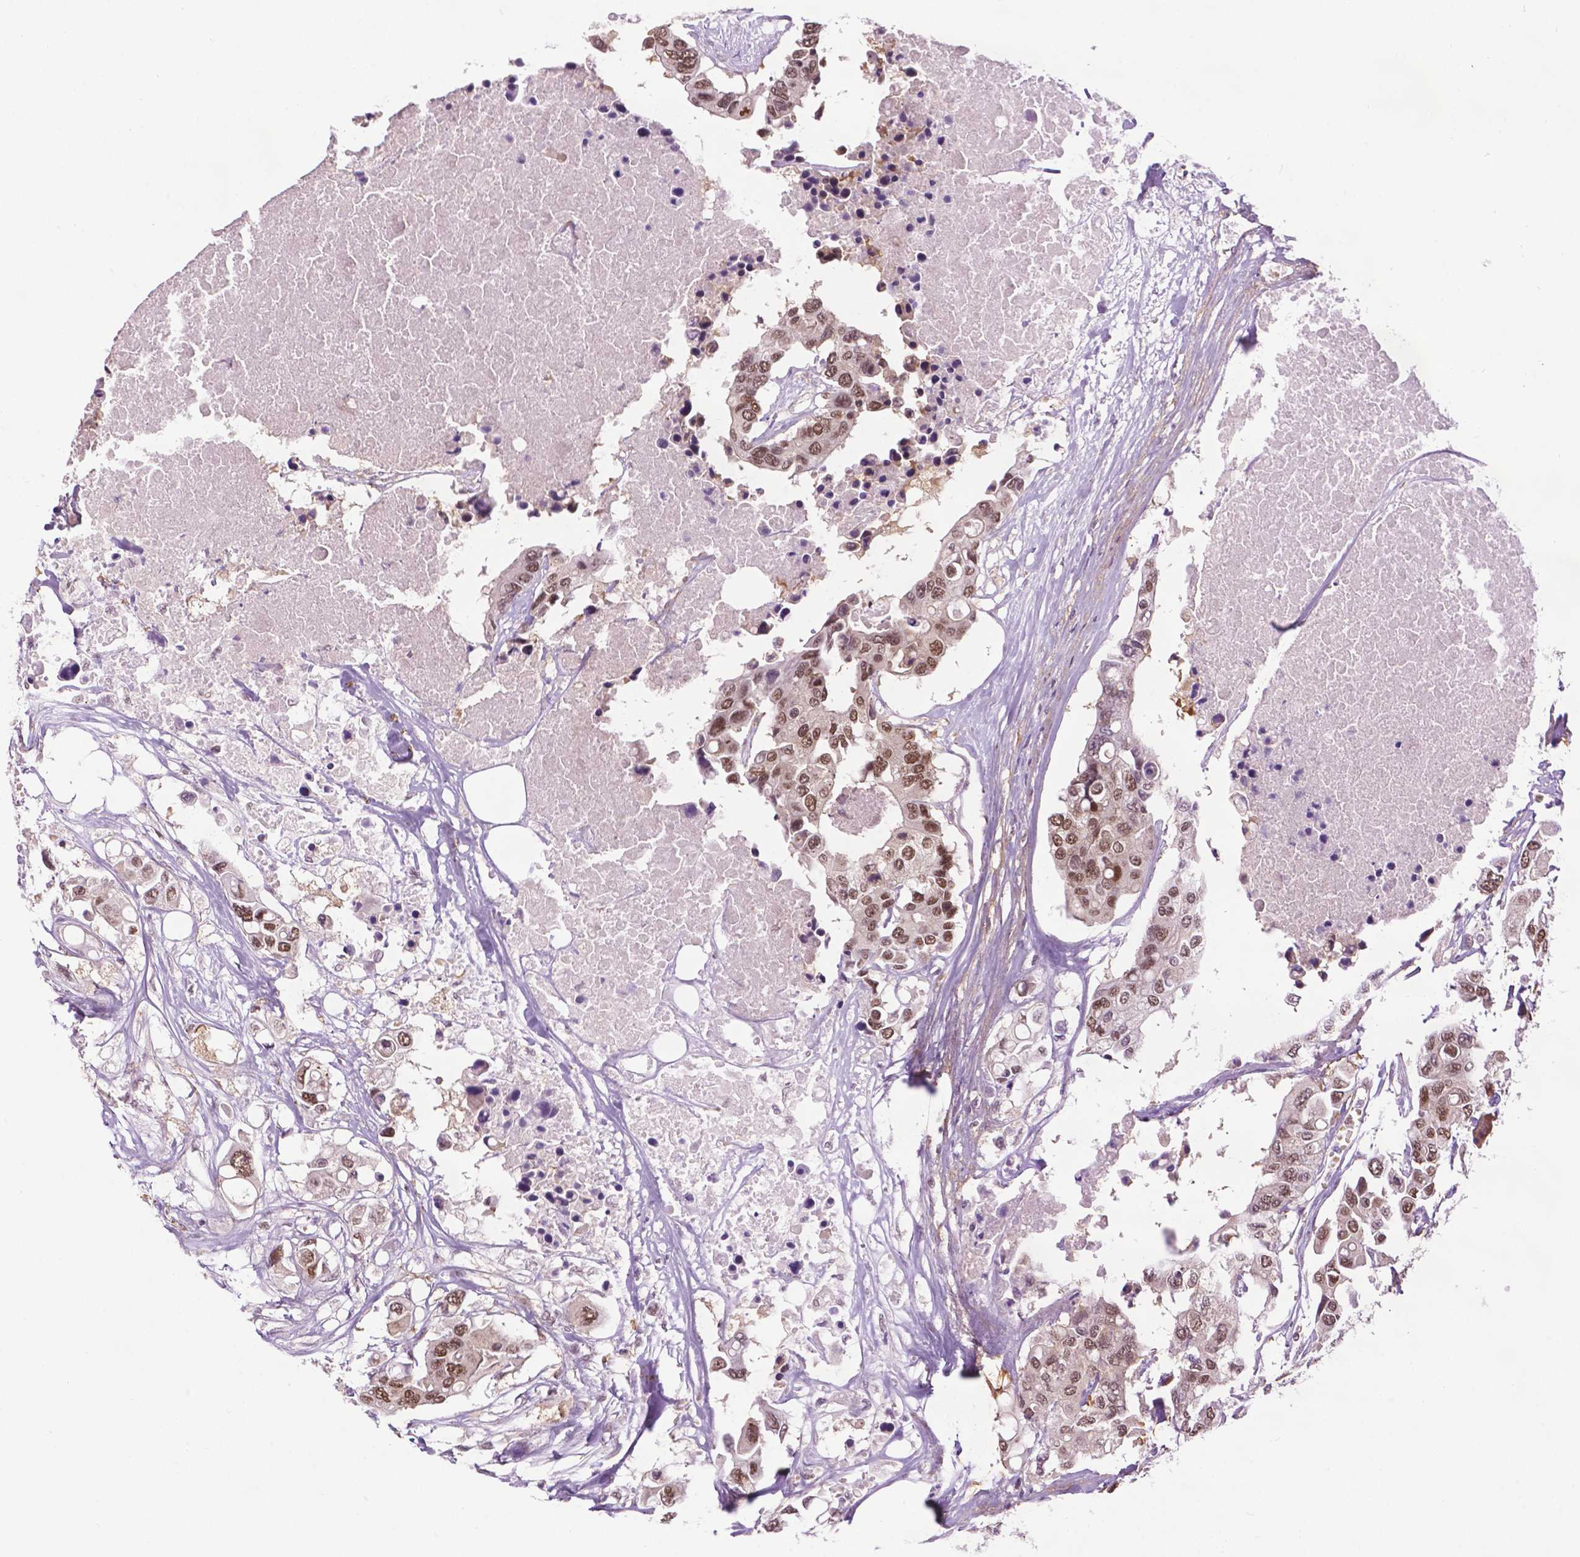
{"staining": {"intensity": "moderate", "quantity": ">75%", "location": "nuclear"}, "tissue": "colorectal cancer", "cell_type": "Tumor cells", "image_type": "cancer", "snomed": [{"axis": "morphology", "description": "Adenocarcinoma, NOS"}, {"axis": "topography", "description": "Colon"}], "caption": "The immunohistochemical stain labels moderate nuclear expression in tumor cells of colorectal adenocarcinoma tissue. (Brightfield microscopy of DAB IHC at high magnification).", "gene": "UBQLN4", "patient": {"sex": "male", "age": 77}}